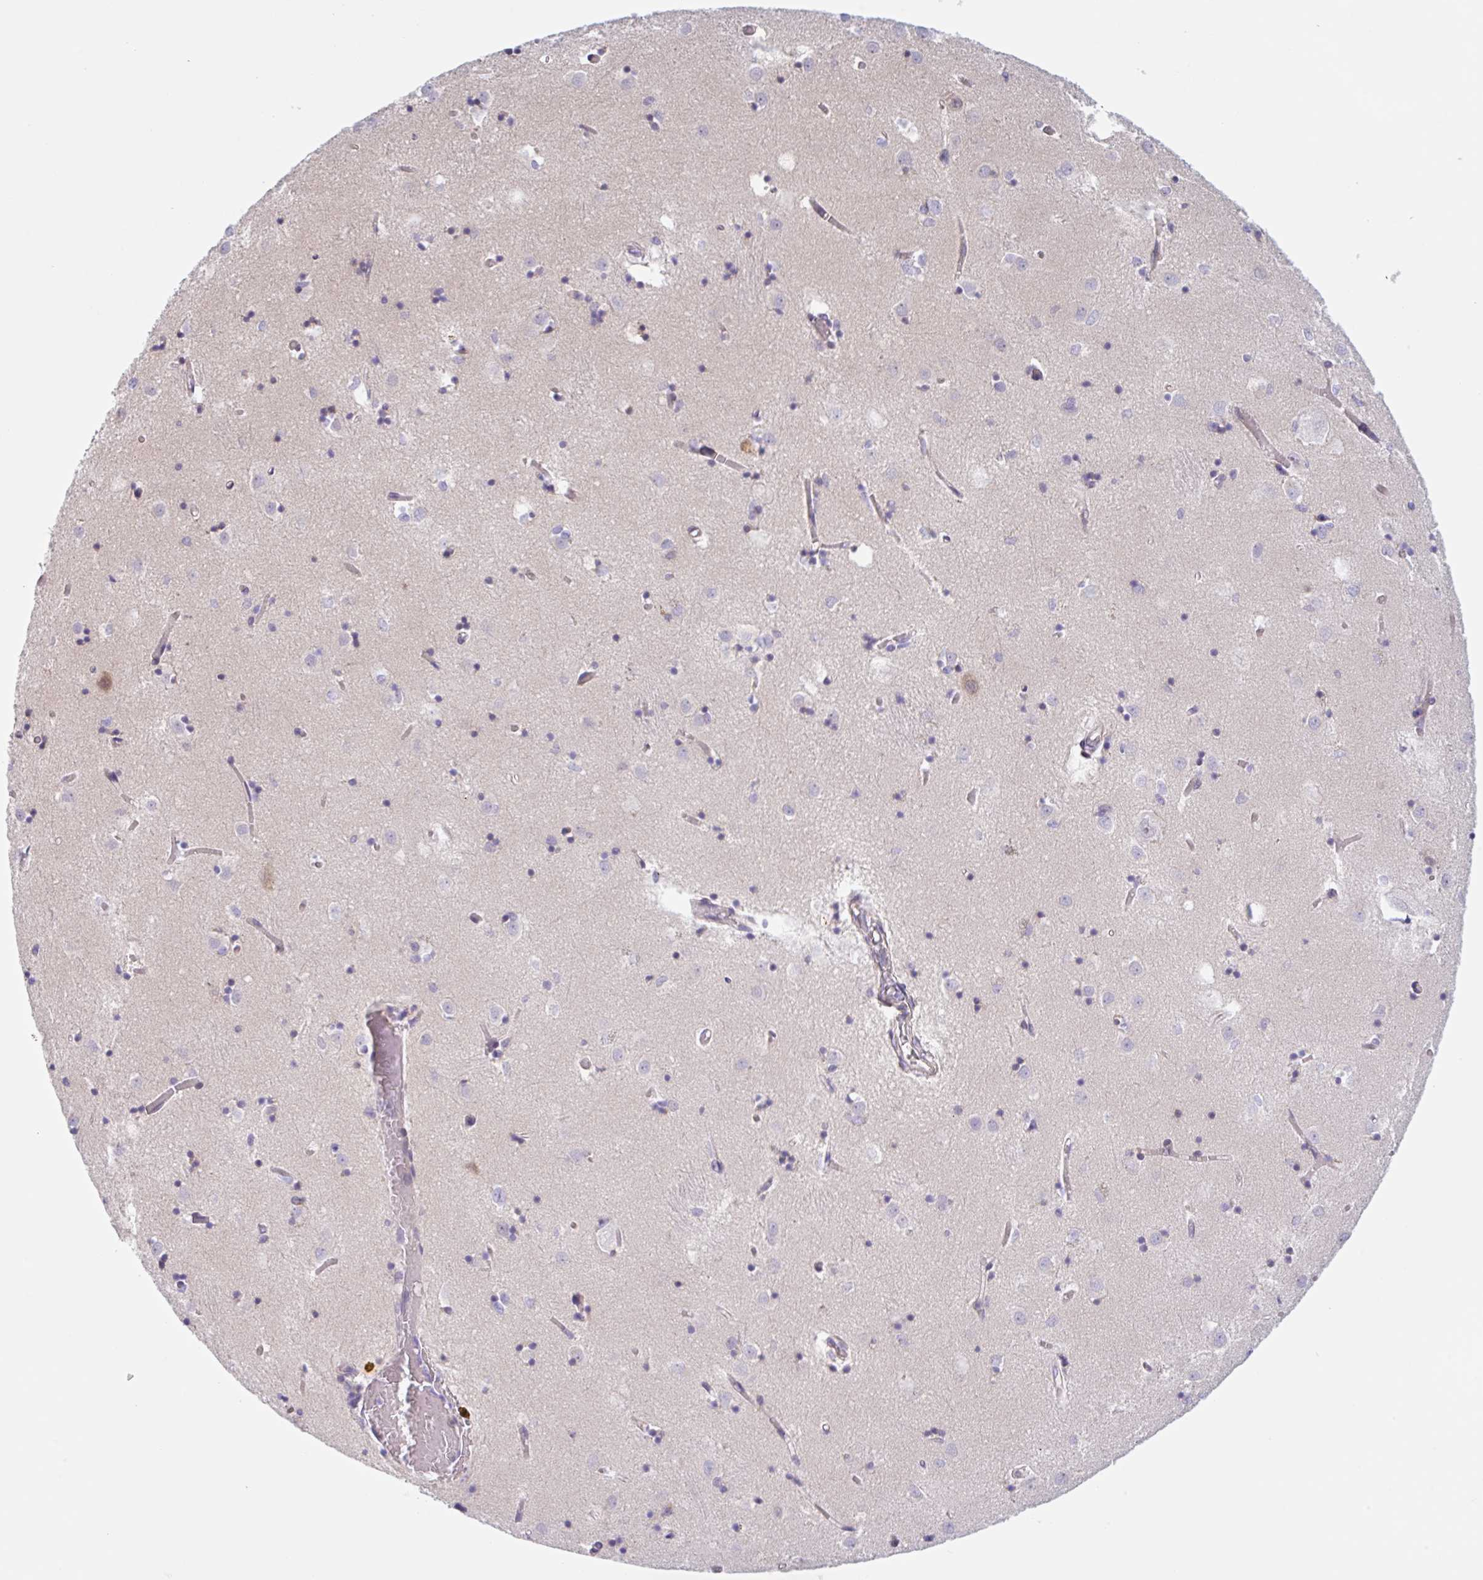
{"staining": {"intensity": "moderate", "quantity": "25%-75%", "location": "cytoplasmic/membranous"}, "tissue": "caudate", "cell_type": "Glial cells", "image_type": "normal", "snomed": [{"axis": "morphology", "description": "Normal tissue, NOS"}, {"axis": "topography", "description": "Lateral ventricle wall"}], "caption": "Immunohistochemistry (IHC) of unremarkable caudate displays medium levels of moderate cytoplasmic/membranous staining in approximately 25%-75% of glial cells.", "gene": "TBPL2", "patient": {"sex": "male", "age": 70}}